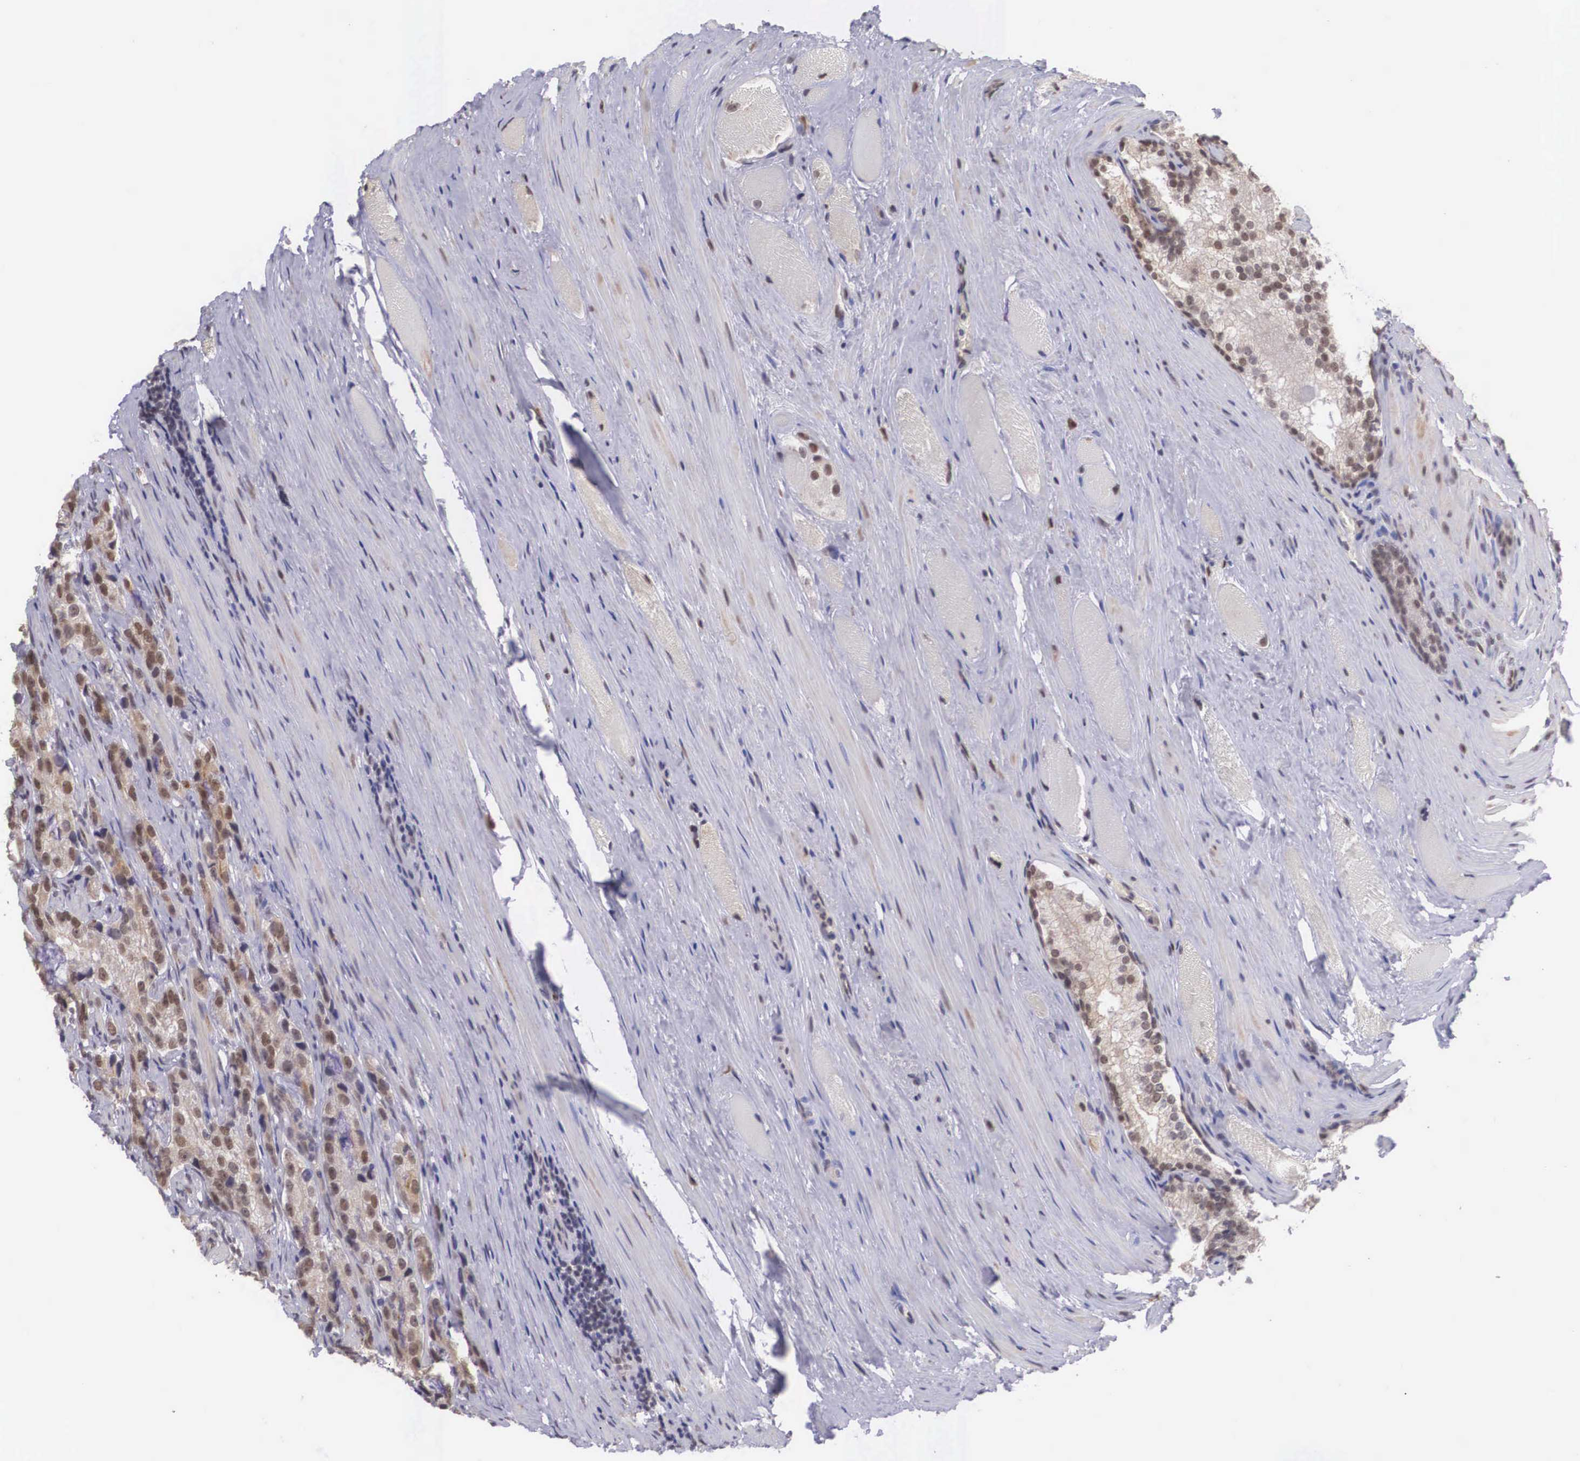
{"staining": {"intensity": "weak", "quantity": "25%-75%", "location": "cytoplasmic/membranous,nuclear"}, "tissue": "prostate cancer", "cell_type": "Tumor cells", "image_type": "cancer", "snomed": [{"axis": "morphology", "description": "Adenocarcinoma, Medium grade"}, {"axis": "topography", "description": "Prostate"}], "caption": "Immunohistochemistry (IHC) of prostate adenocarcinoma (medium-grade) displays low levels of weak cytoplasmic/membranous and nuclear positivity in about 25%-75% of tumor cells. (DAB IHC, brown staining for protein, blue staining for nuclei).", "gene": "NINL", "patient": {"sex": "male", "age": 72}}